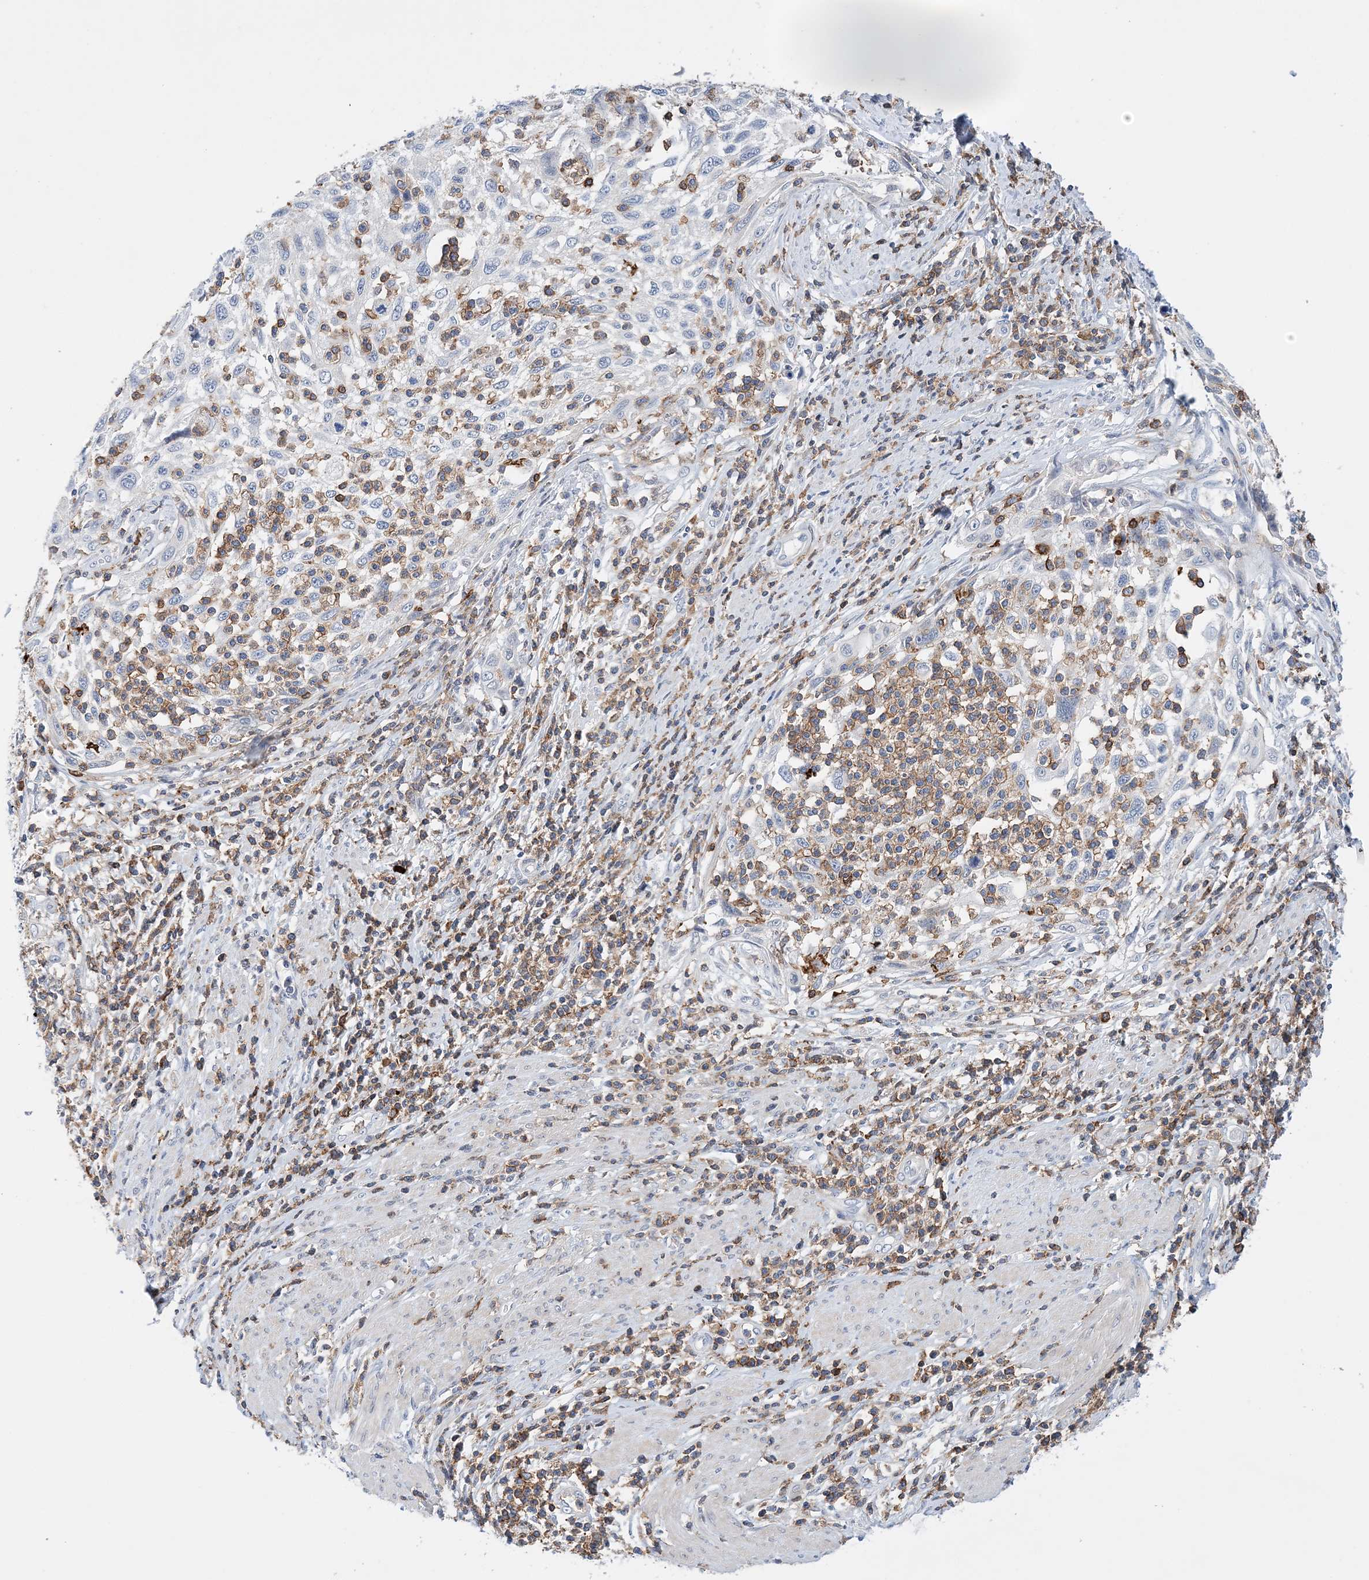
{"staining": {"intensity": "negative", "quantity": "none", "location": "none"}, "tissue": "cervical cancer", "cell_type": "Tumor cells", "image_type": "cancer", "snomed": [{"axis": "morphology", "description": "Squamous cell carcinoma, NOS"}, {"axis": "topography", "description": "Cervix"}], "caption": "Immunohistochemistry (IHC) micrograph of cervical cancer stained for a protein (brown), which demonstrates no positivity in tumor cells.", "gene": "PRMT9", "patient": {"sex": "female", "age": 70}}